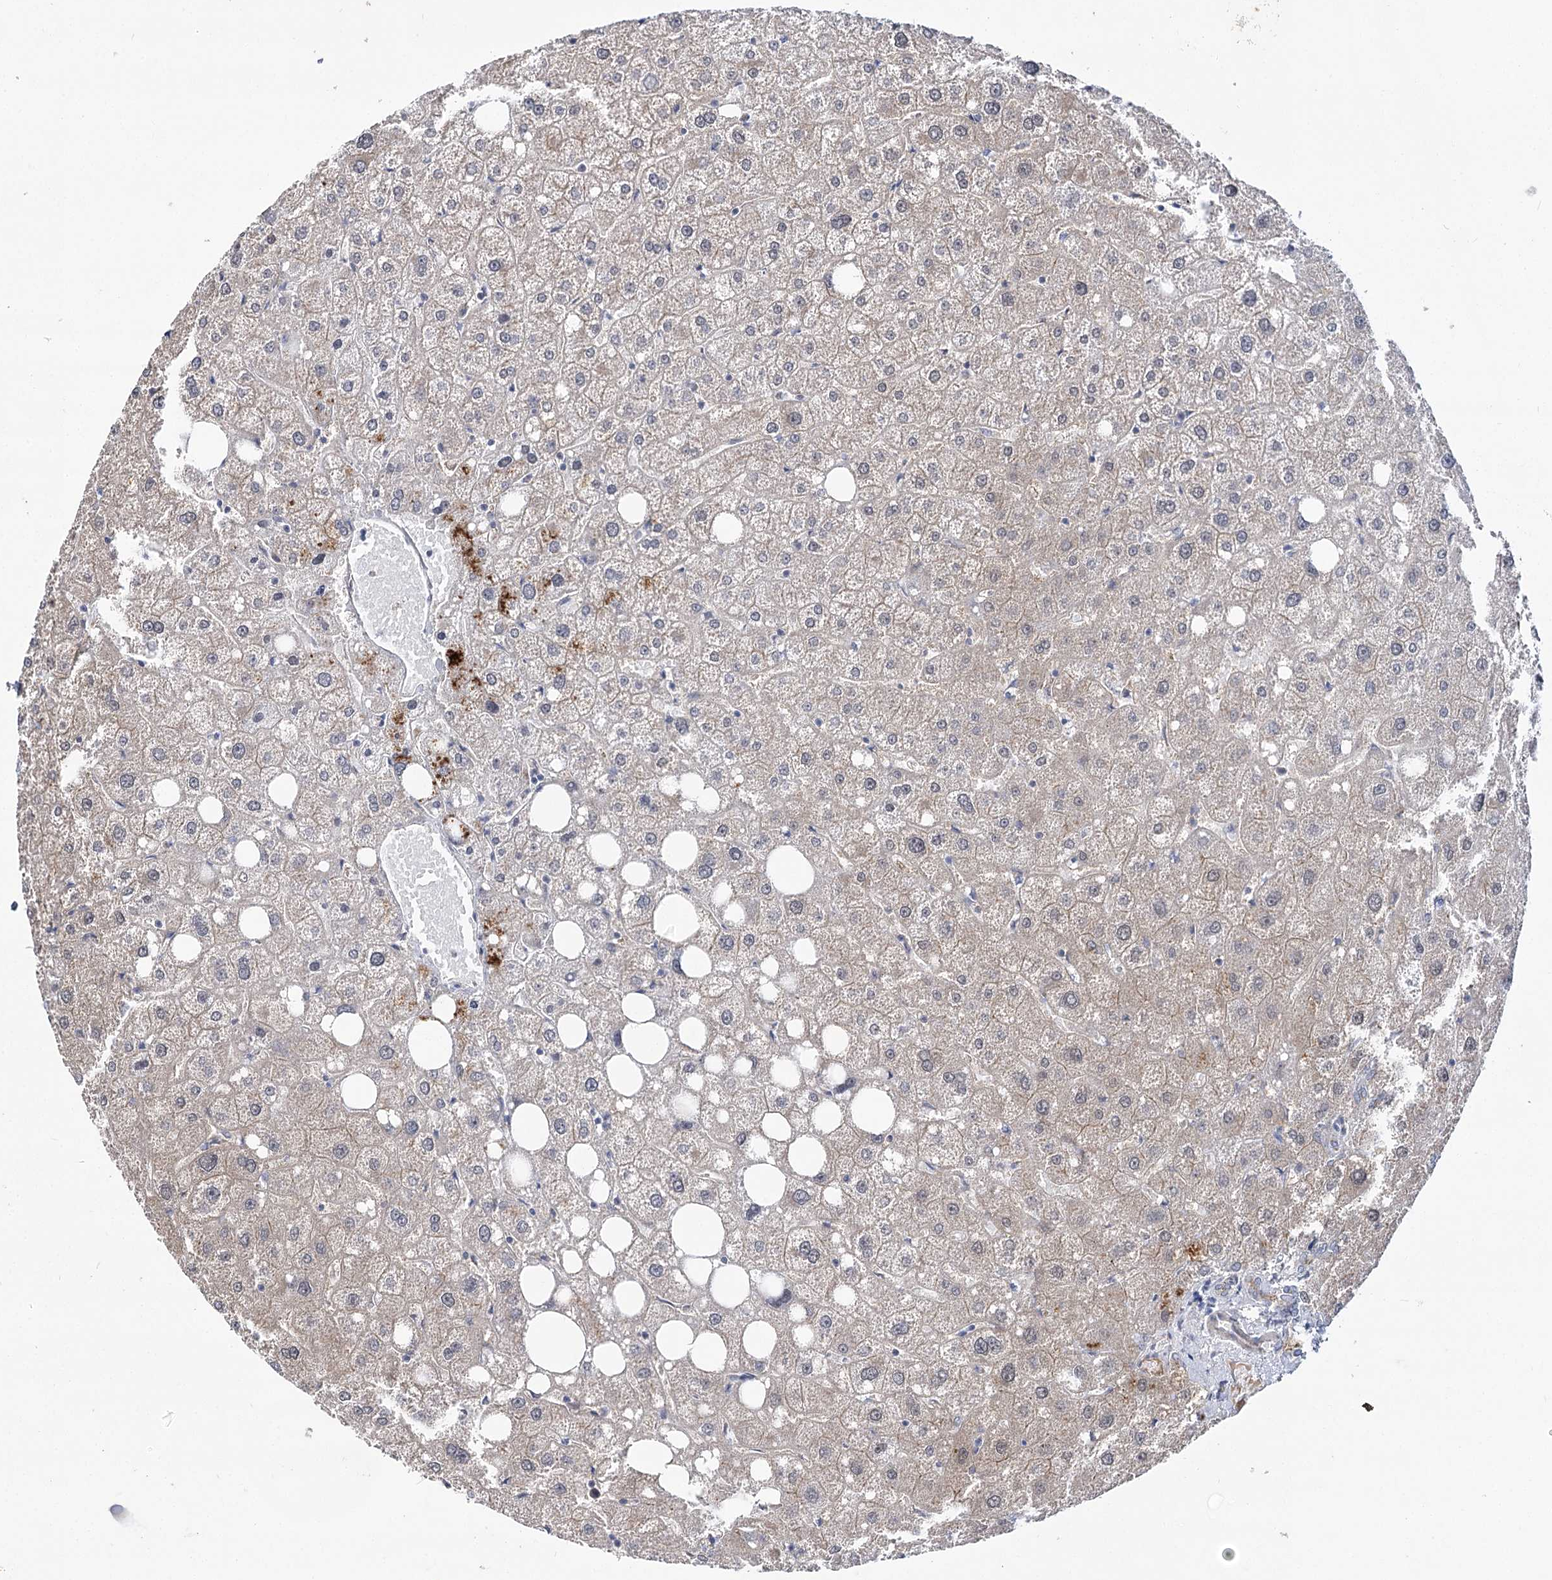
{"staining": {"intensity": "negative", "quantity": "none", "location": "none"}, "tissue": "liver", "cell_type": "Cholangiocytes", "image_type": "normal", "snomed": [{"axis": "morphology", "description": "Normal tissue, NOS"}, {"axis": "topography", "description": "Liver"}], "caption": "This is a image of immunohistochemistry (IHC) staining of benign liver, which shows no expression in cholangiocytes. The staining was performed using DAB (3,3'-diaminobenzidine) to visualize the protein expression in brown, while the nuclei were stained in blue with hematoxylin (Magnification: 20x).", "gene": "ARHGAP32", "patient": {"sex": "male", "age": 73}}